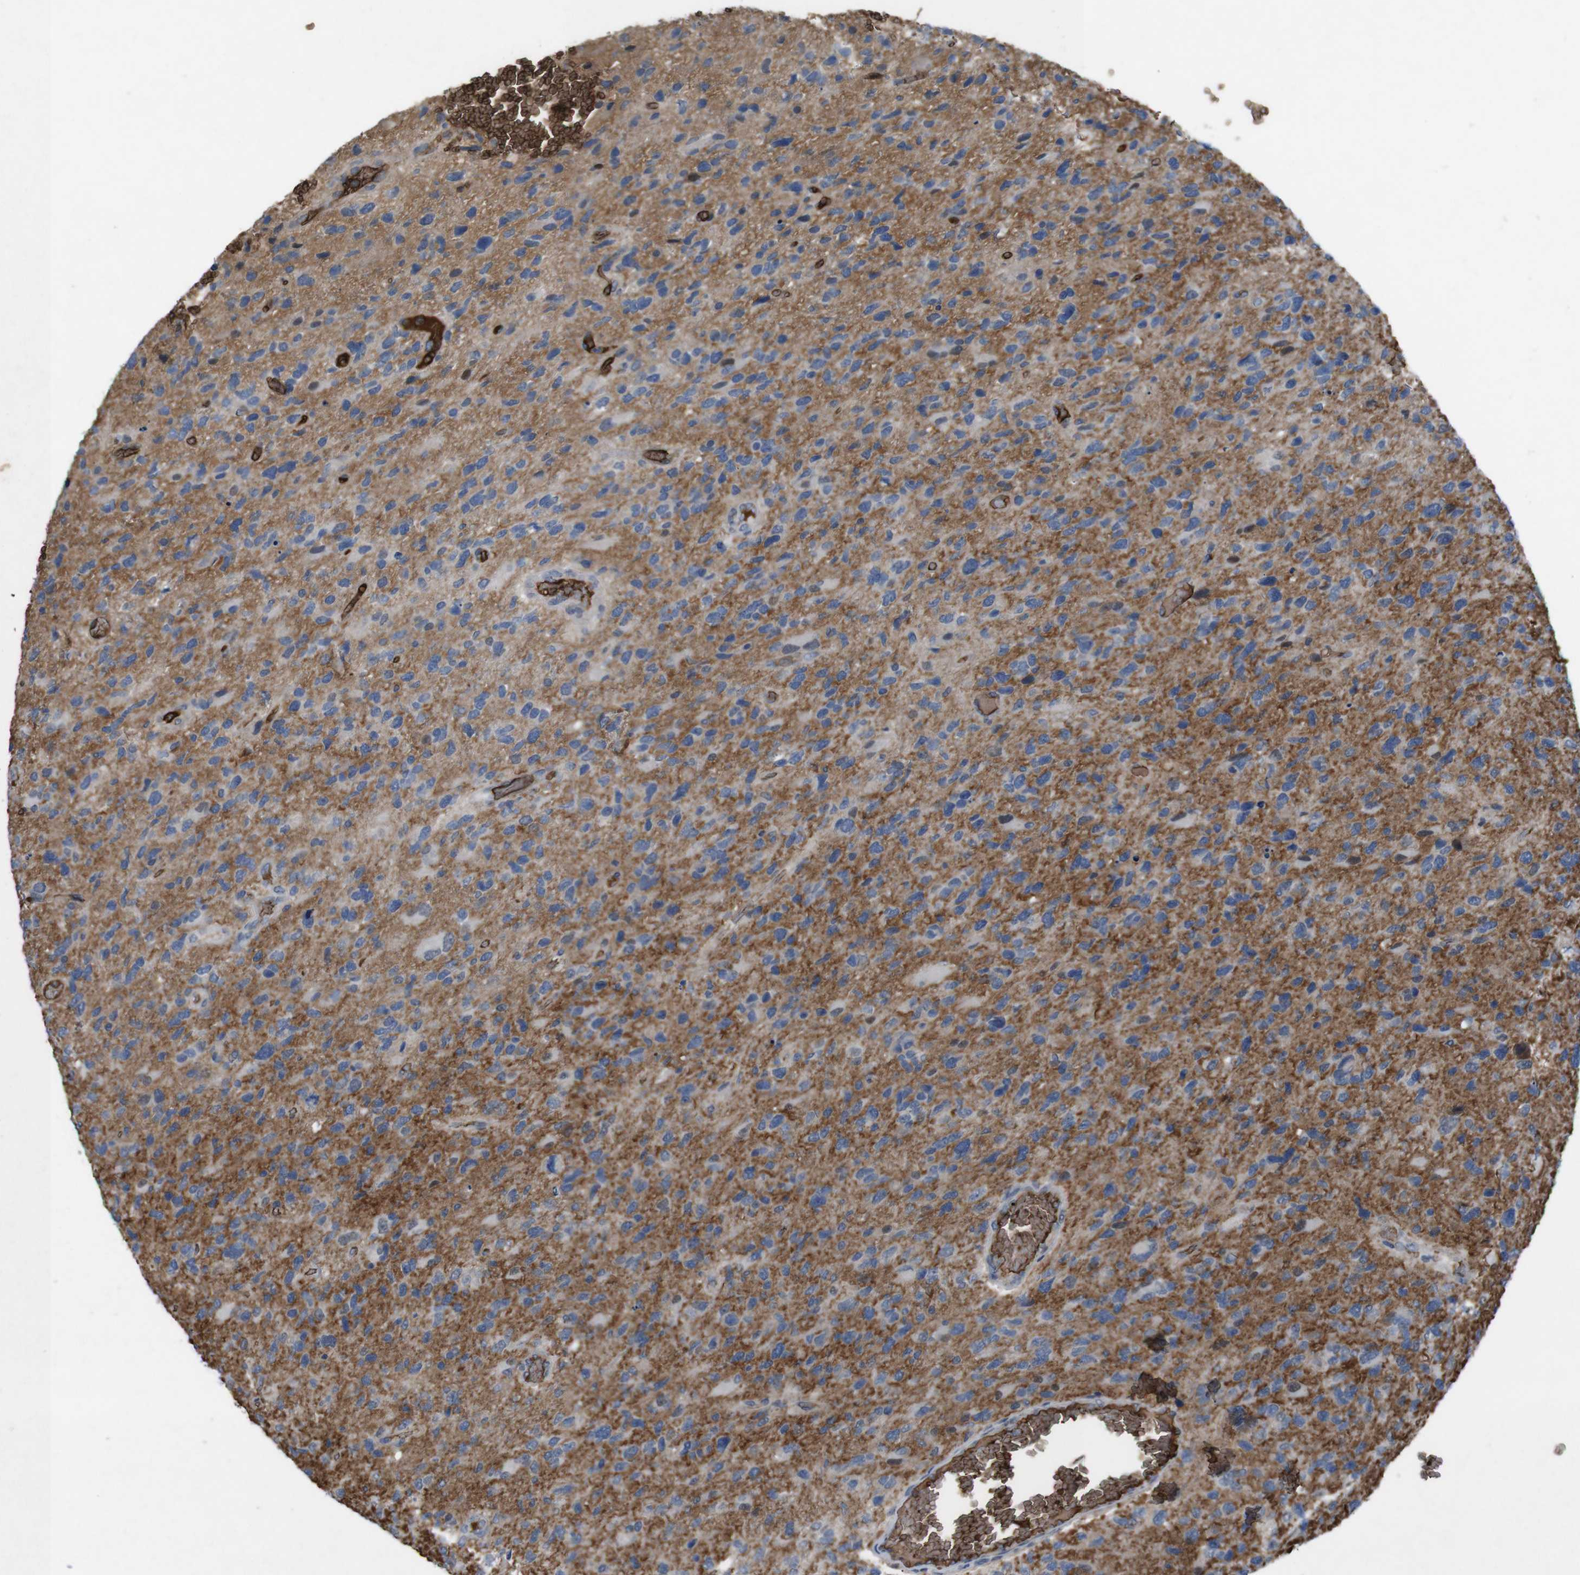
{"staining": {"intensity": "moderate", "quantity": "<25%", "location": "cytoplasmic/membranous"}, "tissue": "glioma", "cell_type": "Tumor cells", "image_type": "cancer", "snomed": [{"axis": "morphology", "description": "Glioma, malignant, High grade"}, {"axis": "topography", "description": "Brain"}], "caption": "DAB immunohistochemical staining of human glioma exhibits moderate cytoplasmic/membranous protein expression in approximately <25% of tumor cells. (DAB IHC with brightfield microscopy, high magnification).", "gene": "SPTB", "patient": {"sex": "female", "age": 58}}